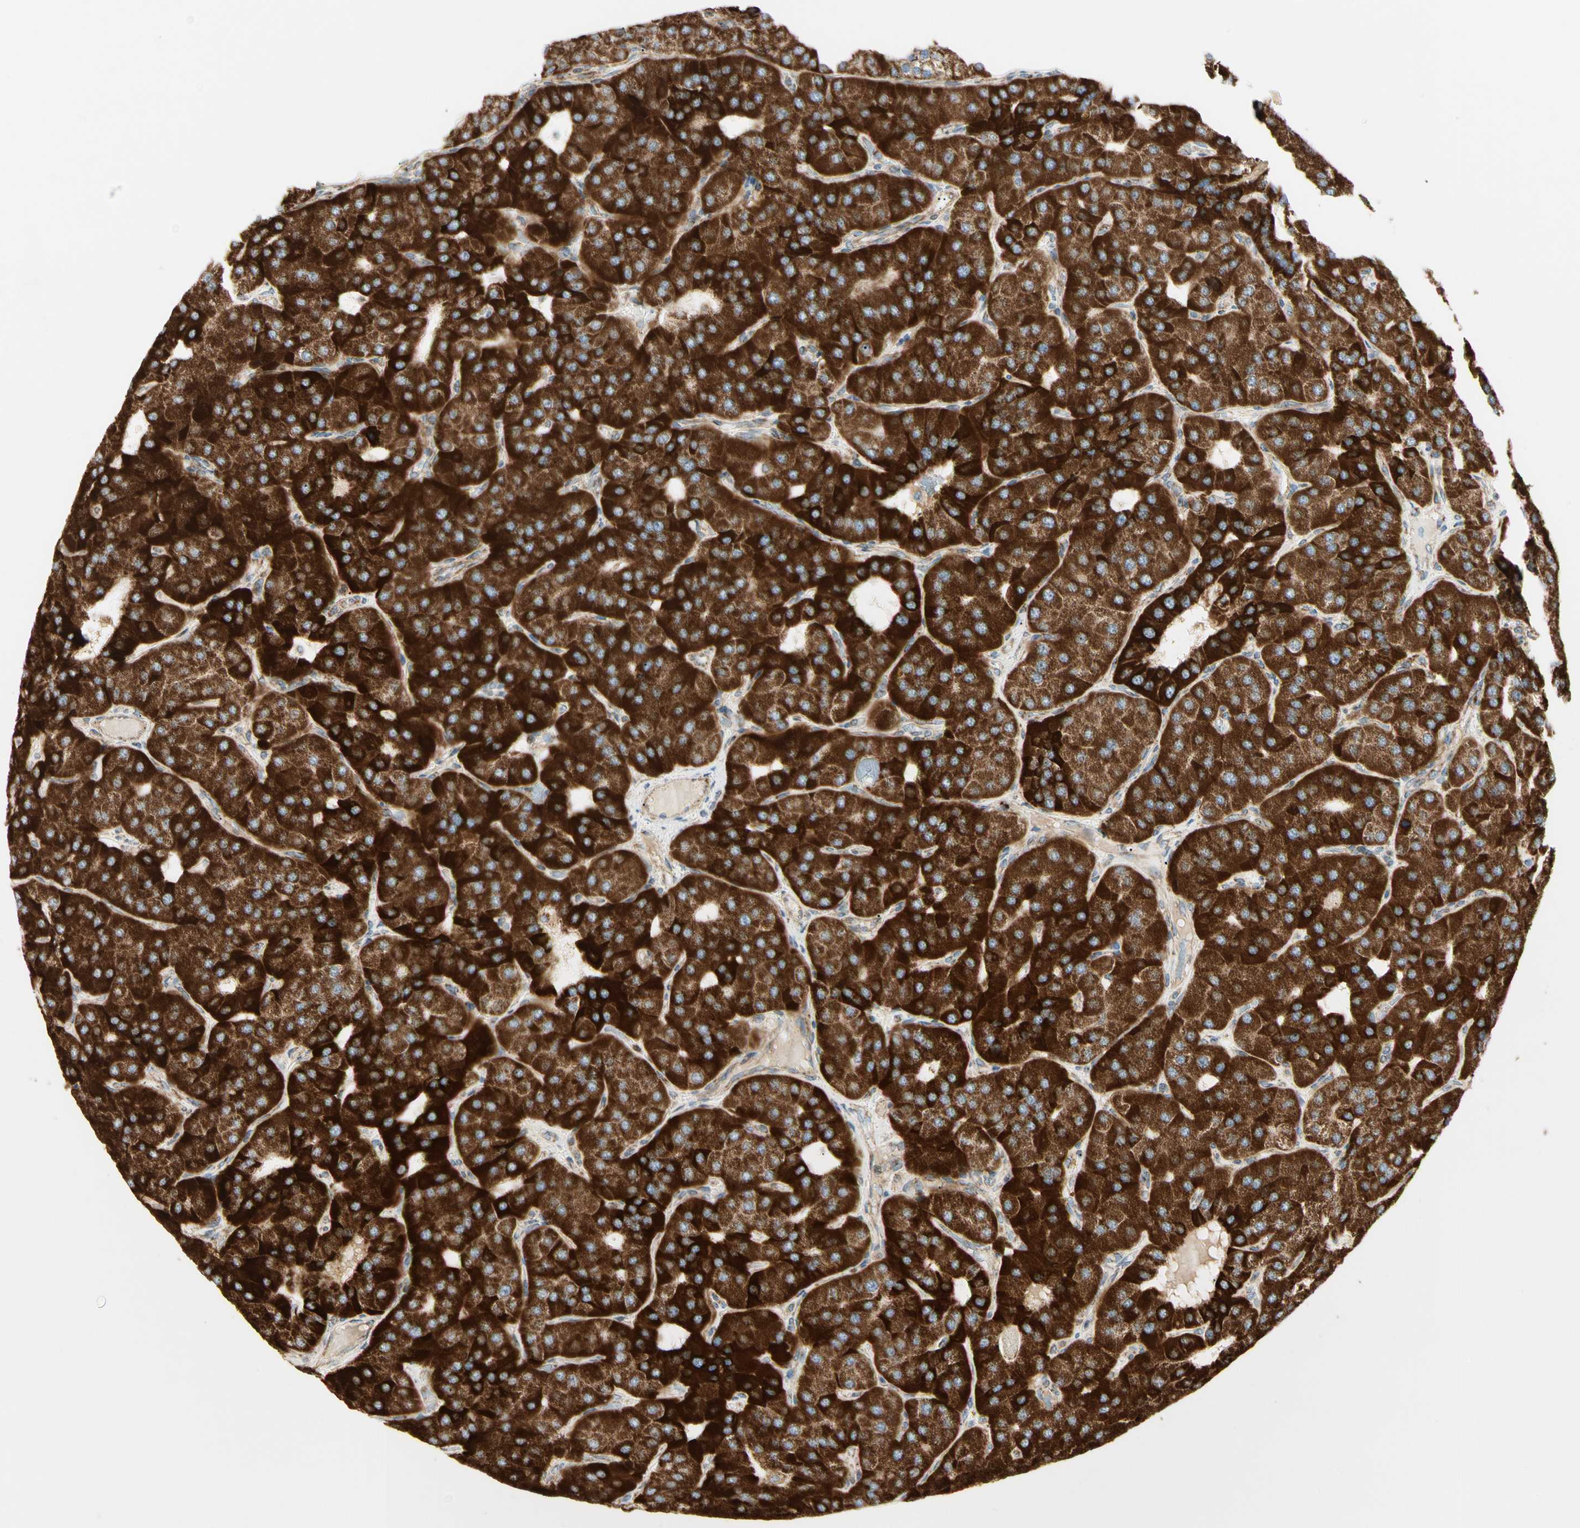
{"staining": {"intensity": "strong", "quantity": ">75%", "location": "cytoplasmic/membranous"}, "tissue": "parathyroid gland", "cell_type": "Glandular cells", "image_type": "normal", "snomed": [{"axis": "morphology", "description": "Normal tissue, NOS"}, {"axis": "morphology", "description": "Adenoma, NOS"}, {"axis": "topography", "description": "Parathyroid gland"}], "caption": "Glandular cells exhibit strong cytoplasmic/membranous staining in approximately >75% of cells in benign parathyroid gland.", "gene": "TBC1D10A", "patient": {"sex": "female", "age": 86}}